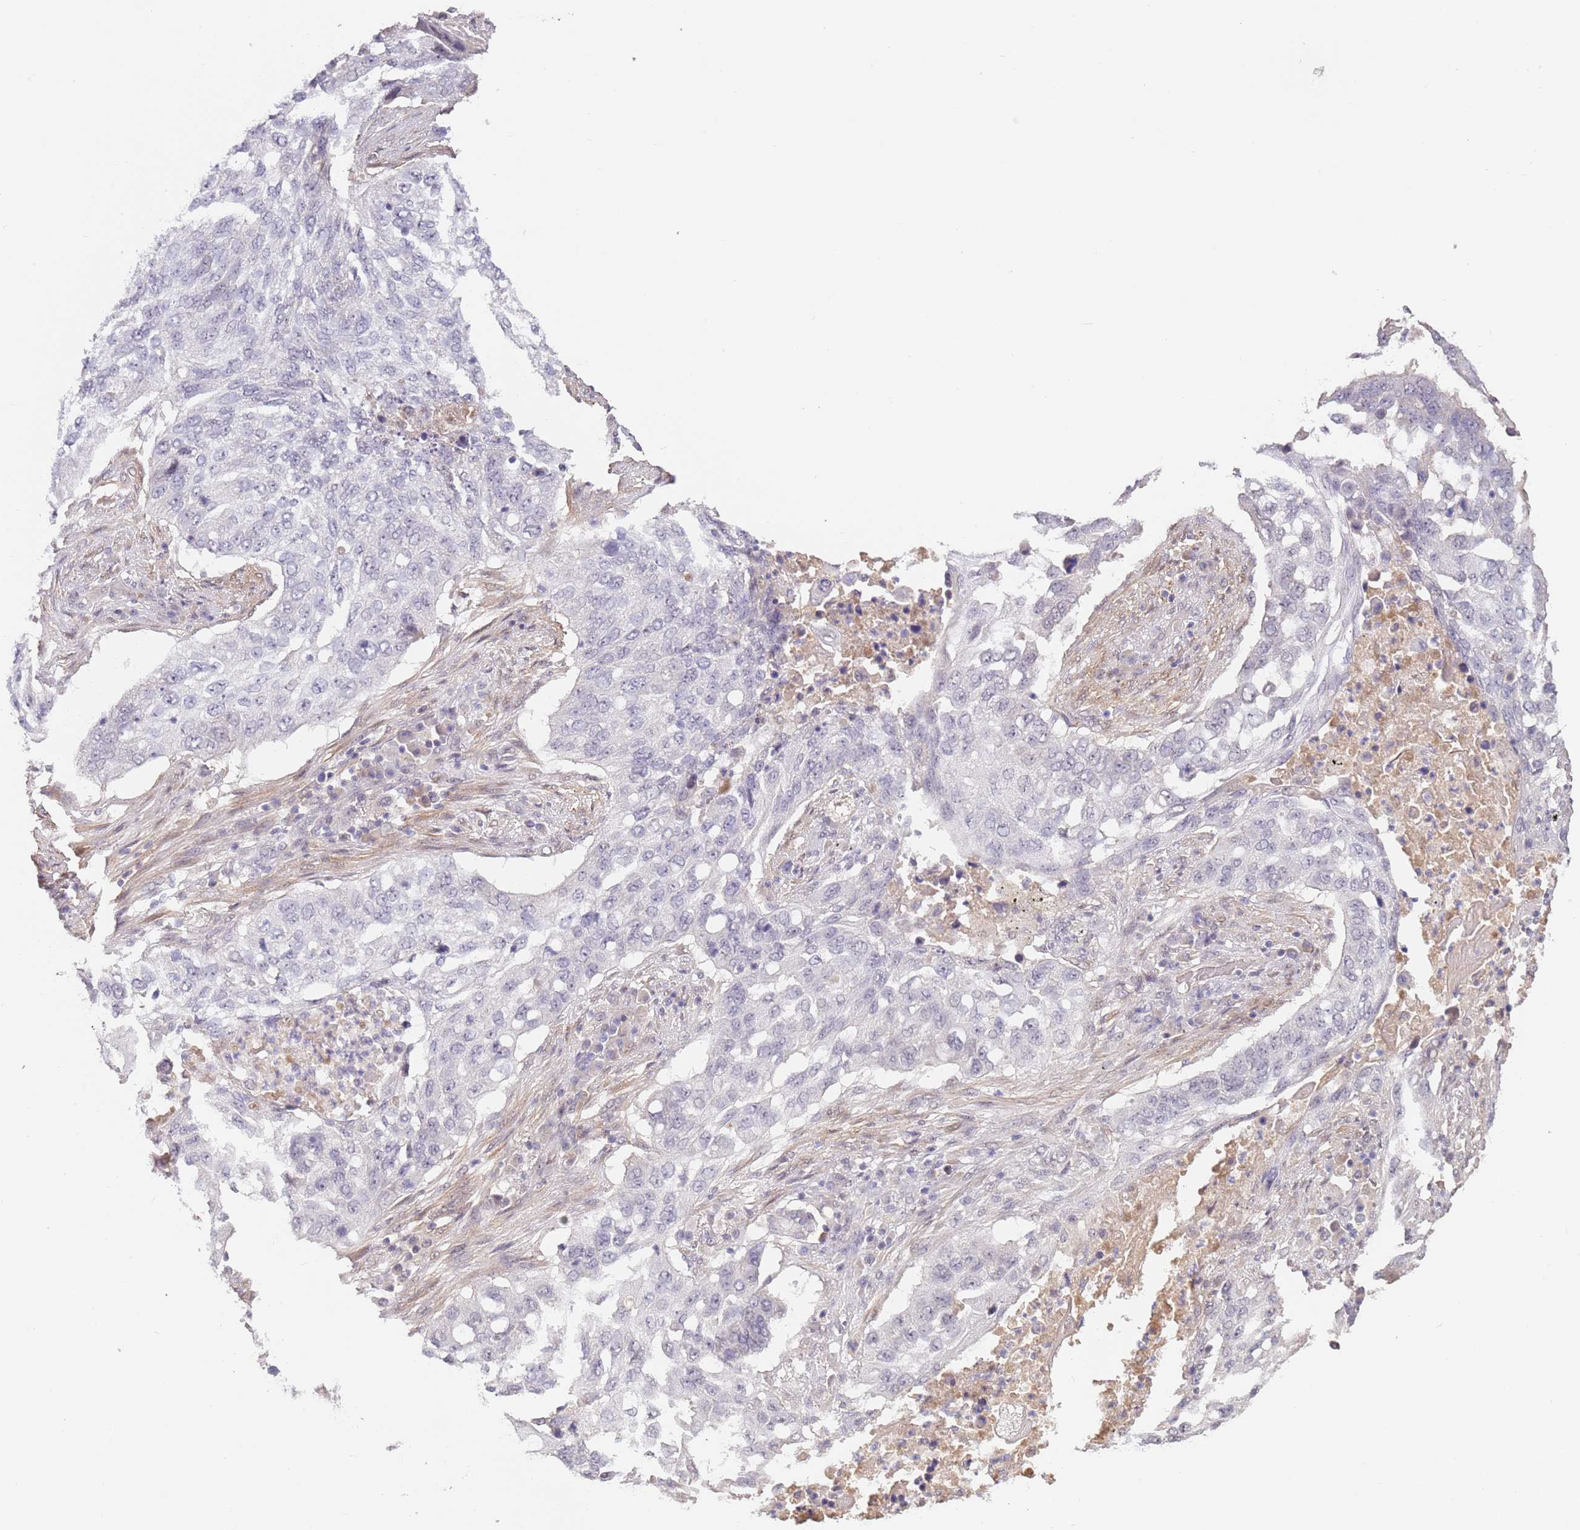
{"staining": {"intensity": "negative", "quantity": "none", "location": "none"}, "tissue": "lung cancer", "cell_type": "Tumor cells", "image_type": "cancer", "snomed": [{"axis": "morphology", "description": "Squamous cell carcinoma, NOS"}, {"axis": "topography", "description": "Lung"}], "caption": "A photomicrograph of lung cancer (squamous cell carcinoma) stained for a protein shows no brown staining in tumor cells.", "gene": "WDR93", "patient": {"sex": "female", "age": 63}}